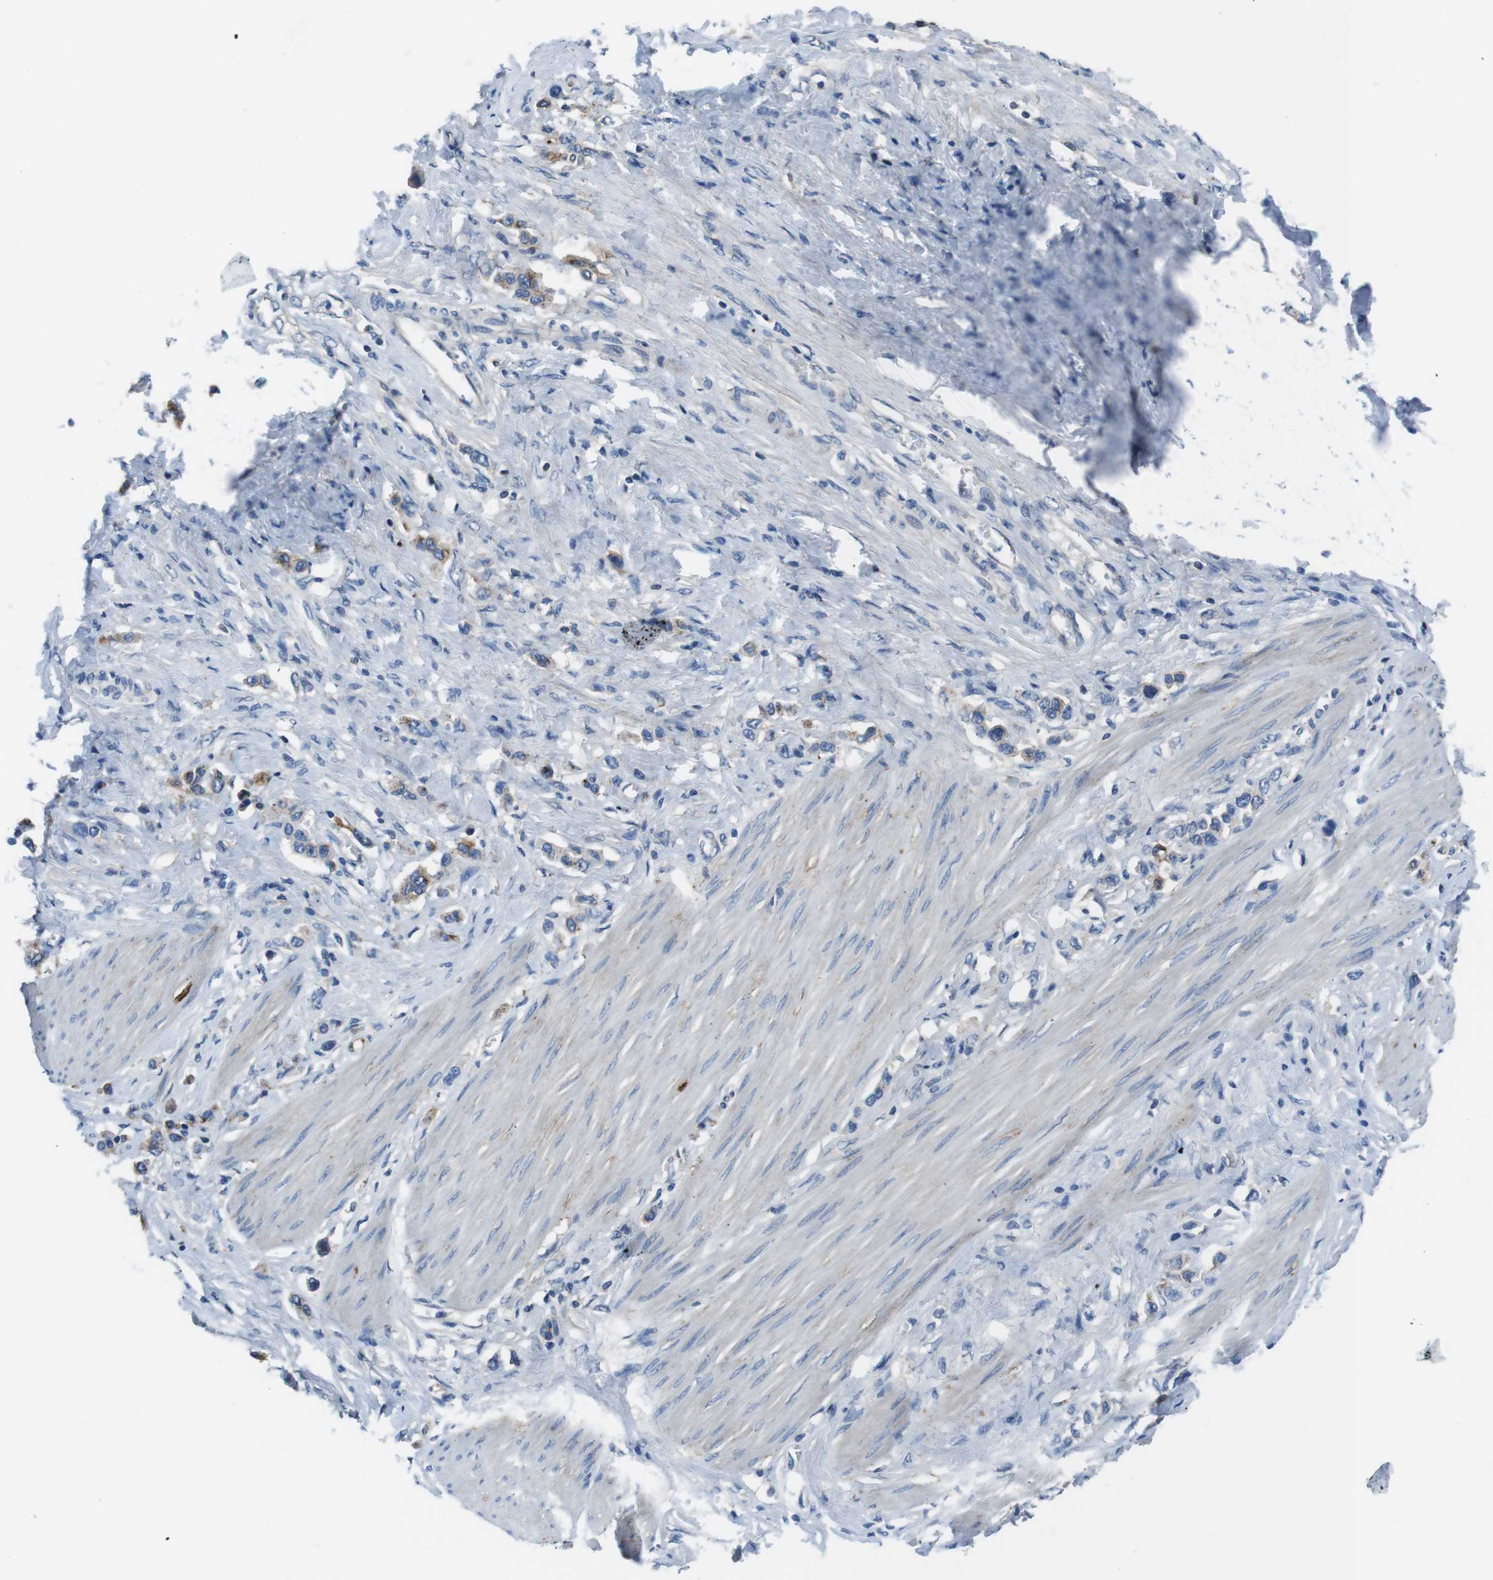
{"staining": {"intensity": "moderate", "quantity": "<25%", "location": "cytoplasmic/membranous"}, "tissue": "stomach cancer", "cell_type": "Tumor cells", "image_type": "cancer", "snomed": [{"axis": "morphology", "description": "Adenocarcinoma, NOS"}, {"axis": "topography", "description": "Stomach"}], "caption": "Immunohistochemical staining of human adenocarcinoma (stomach) exhibits moderate cytoplasmic/membranous protein expression in about <25% of tumor cells.", "gene": "TULP3", "patient": {"sex": "female", "age": 65}}